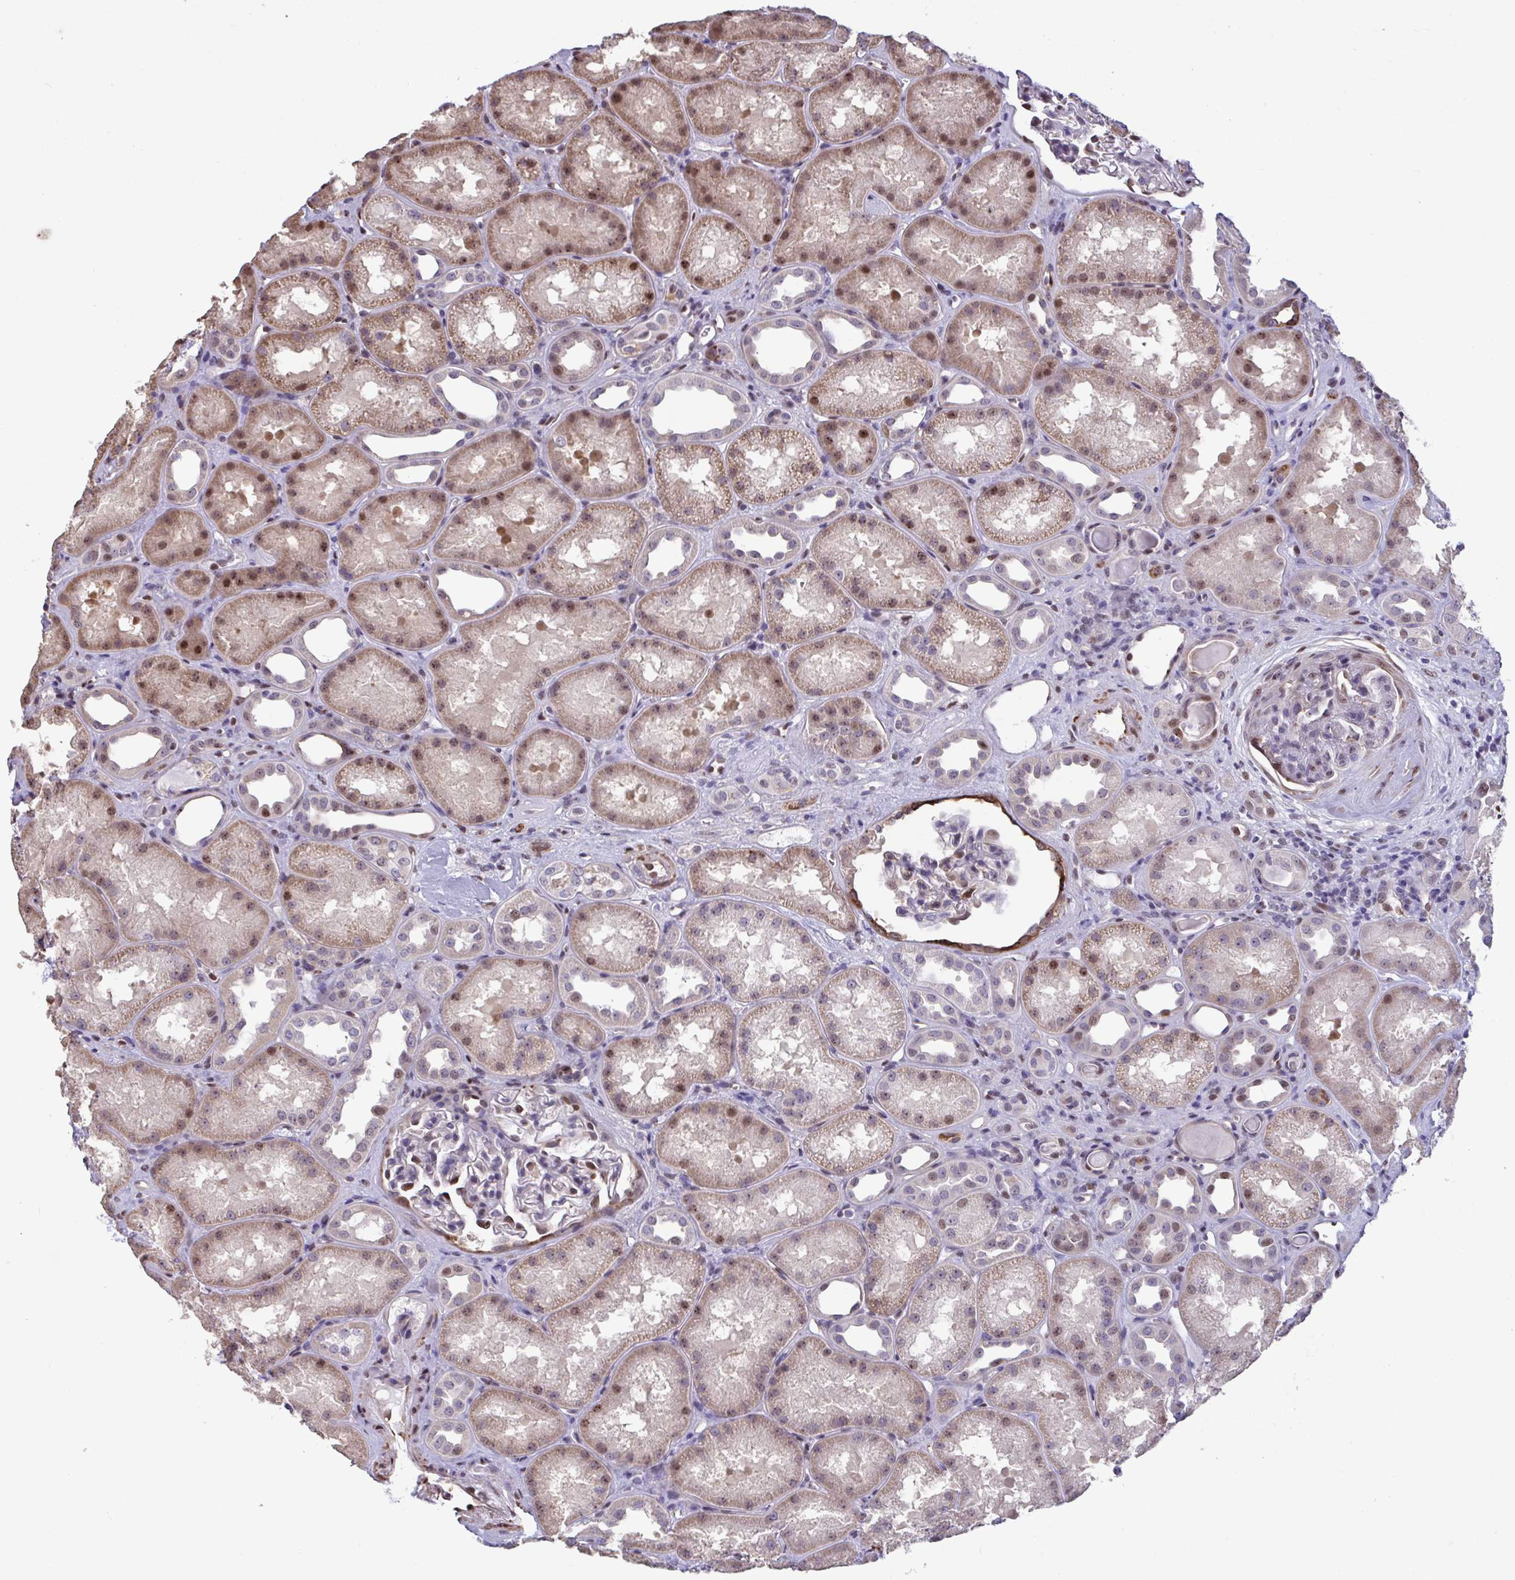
{"staining": {"intensity": "moderate", "quantity": "25%-75%", "location": "cytoplasmic/membranous,nuclear"}, "tissue": "kidney", "cell_type": "Cells in glomeruli", "image_type": "normal", "snomed": [{"axis": "morphology", "description": "Normal tissue, NOS"}, {"axis": "topography", "description": "Kidney"}], "caption": "Moderate cytoplasmic/membranous,nuclear protein expression is identified in about 25%-75% of cells in glomeruli in kidney.", "gene": "PELI1", "patient": {"sex": "male", "age": 61}}